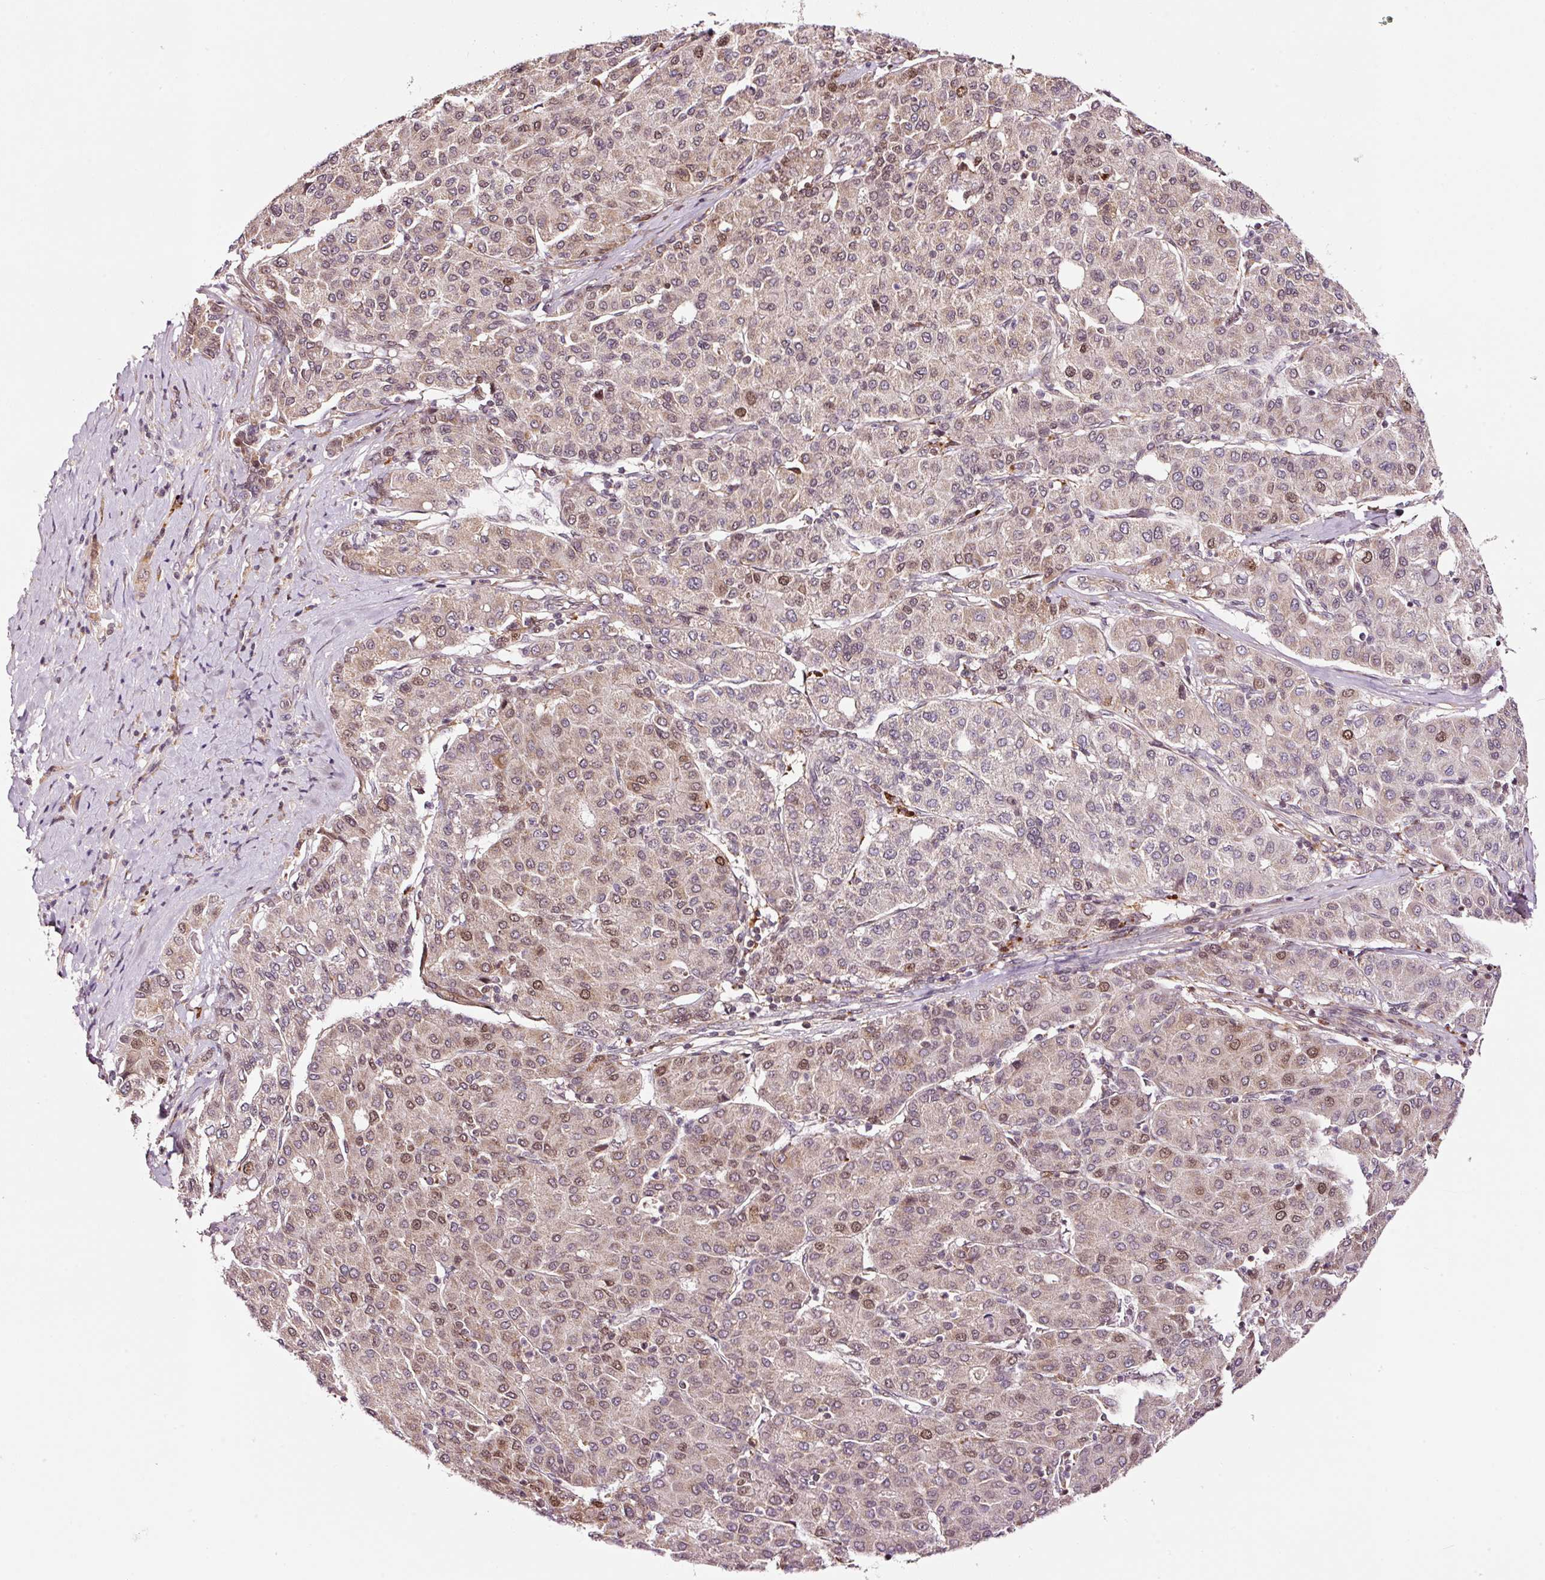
{"staining": {"intensity": "weak", "quantity": "<25%", "location": "cytoplasmic/membranous,nuclear"}, "tissue": "liver cancer", "cell_type": "Tumor cells", "image_type": "cancer", "snomed": [{"axis": "morphology", "description": "Carcinoma, Hepatocellular, NOS"}, {"axis": "topography", "description": "Liver"}], "caption": "There is no significant staining in tumor cells of liver hepatocellular carcinoma. (DAB immunohistochemistry with hematoxylin counter stain).", "gene": "RFC4", "patient": {"sex": "male", "age": 65}}